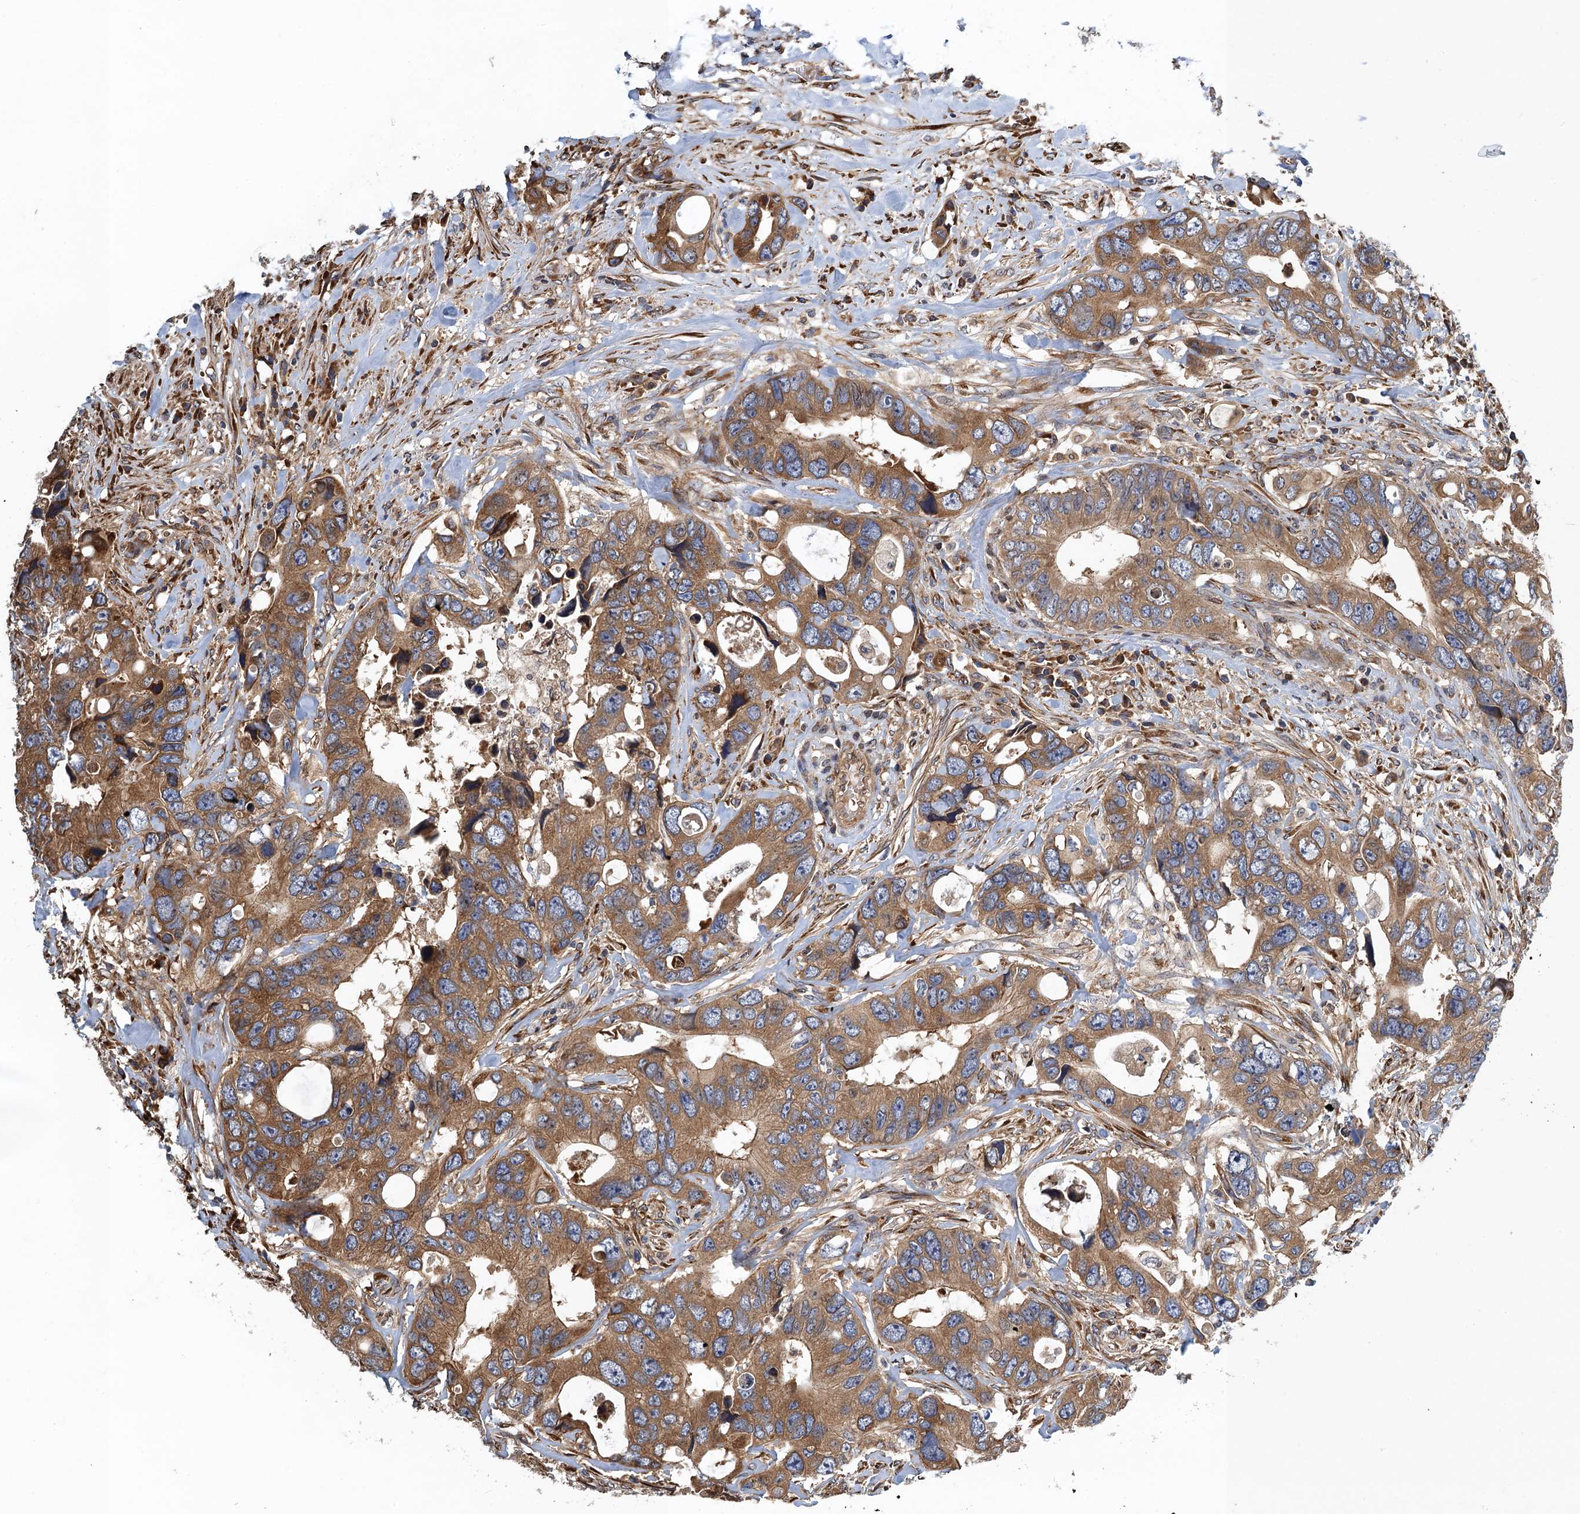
{"staining": {"intensity": "moderate", "quantity": ">75%", "location": "cytoplasmic/membranous"}, "tissue": "colorectal cancer", "cell_type": "Tumor cells", "image_type": "cancer", "snomed": [{"axis": "morphology", "description": "Adenocarcinoma, NOS"}, {"axis": "topography", "description": "Rectum"}], "caption": "This is a photomicrograph of IHC staining of colorectal cancer, which shows moderate expression in the cytoplasmic/membranous of tumor cells.", "gene": "MDM1", "patient": {"sex": "male", "age": 57}}